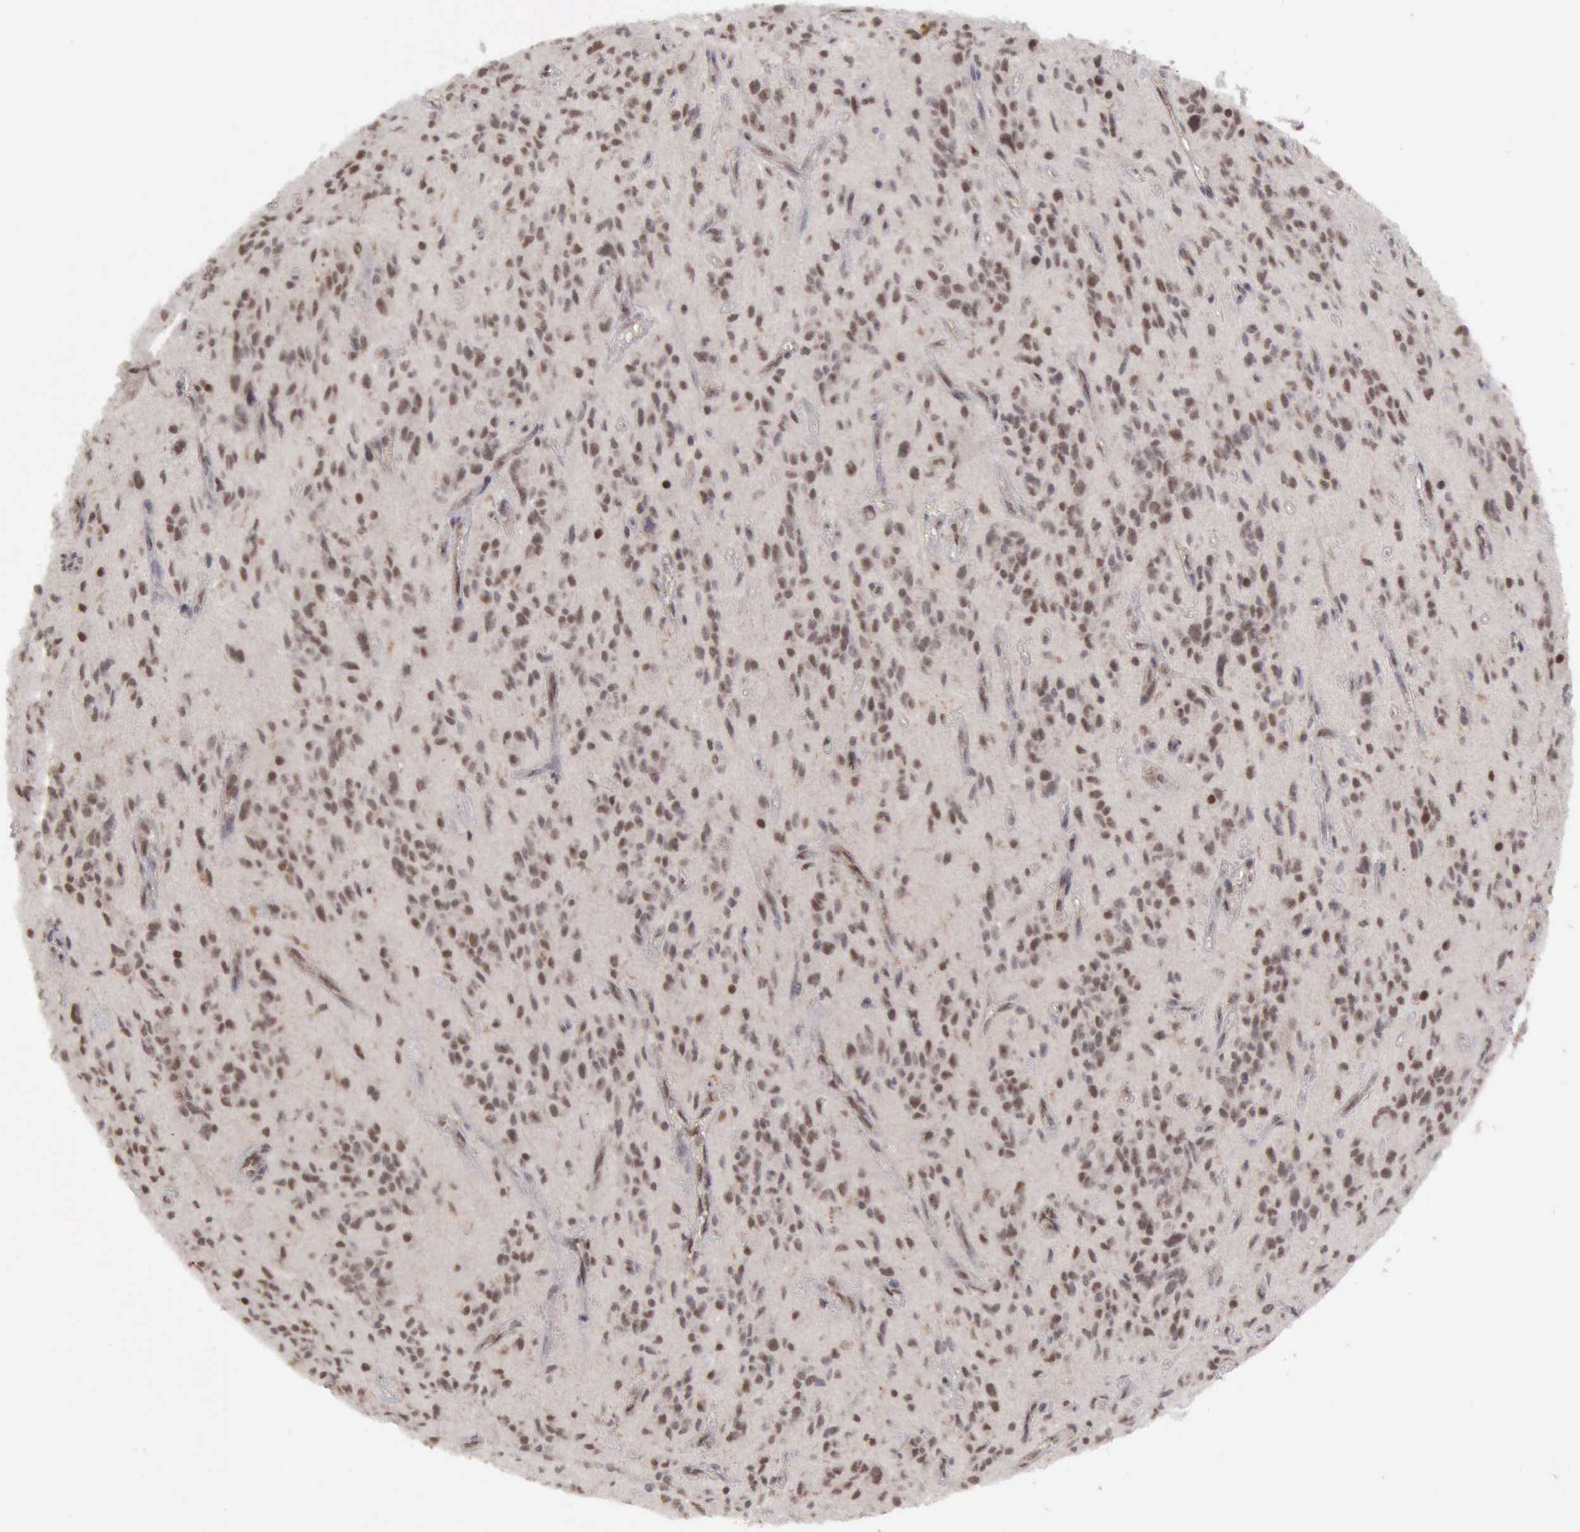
{"staining": {"intensity": "weak", "quantity": "25%-75%", "location": "nuclear"}, "tissue": "glioma", "cell_type": "Tumor cells", "image_type": "cancer", "snomed": [{"axis": "morphology", "description": "Glioma, malignant, Low grade"}, {"axis": "topography", "description": "Brain"}], "caption": "Protein expression analysis of human glioma reveals weak nuclear staining in about 25%-75% of tumor cells. (DAB IHC, brown staining for protein, blue staining for nuclei).", "gene": "CDKN2A", "patient": {"sex": "female", "age": 15}}